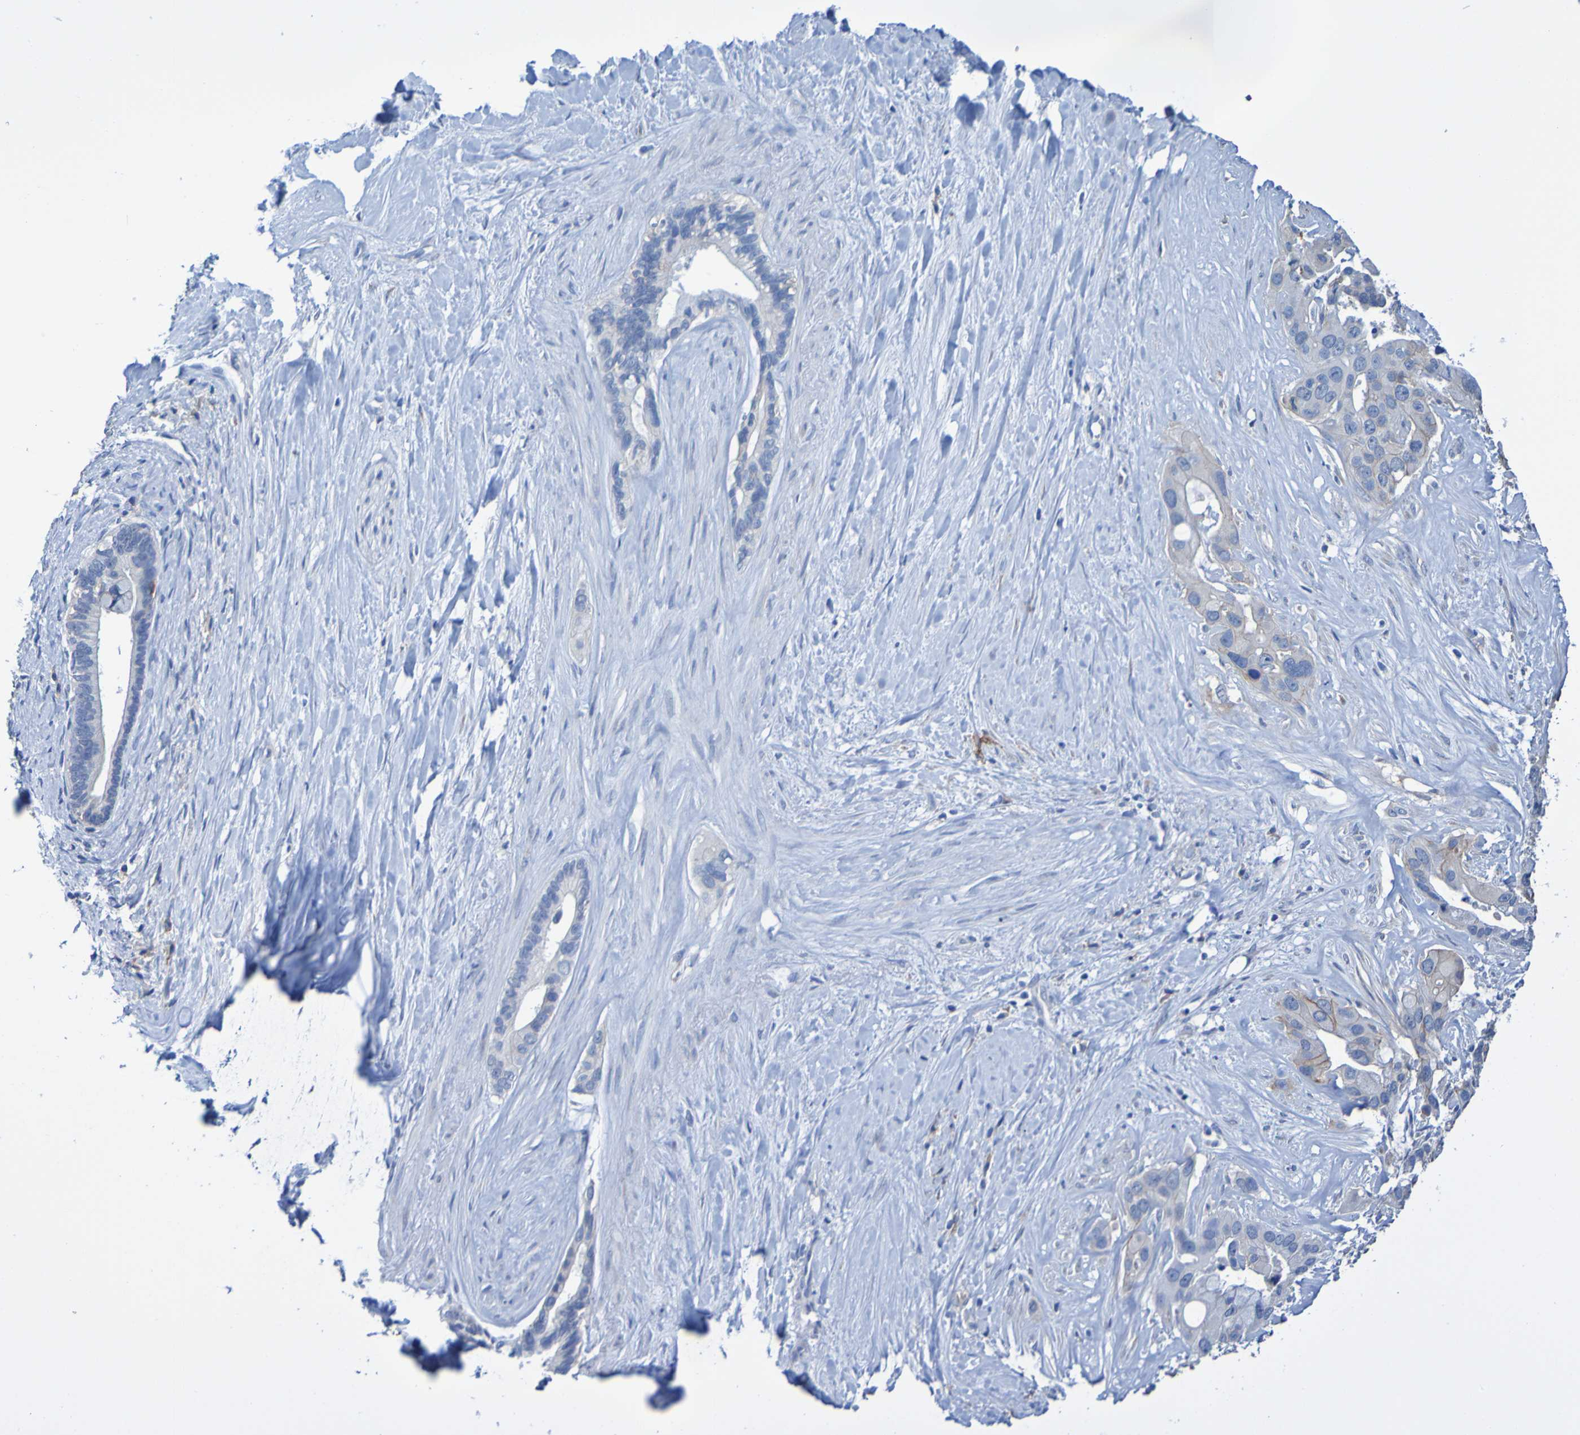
{"staining": {"intensity": "moderate", "quantity": "<25%", "location": "cytoplasmic/membranous"}, "tissue": "liver cancer", "cell_type": "Tumor cells", "image_type": "cancer", "snomed": [{"axis": "morphology", "description": "Cholangiocarcinoma"}, {"axis": "topography", "description": "Liver"}], "caption": "Protein analysis of liver cholangiocarcinoma tissue displays moderate cytoplasmic/membranous staining in about <25% of tumor cells.", "gene": "SLC3A2", "patient": {"sex": "female", "age": 65}}